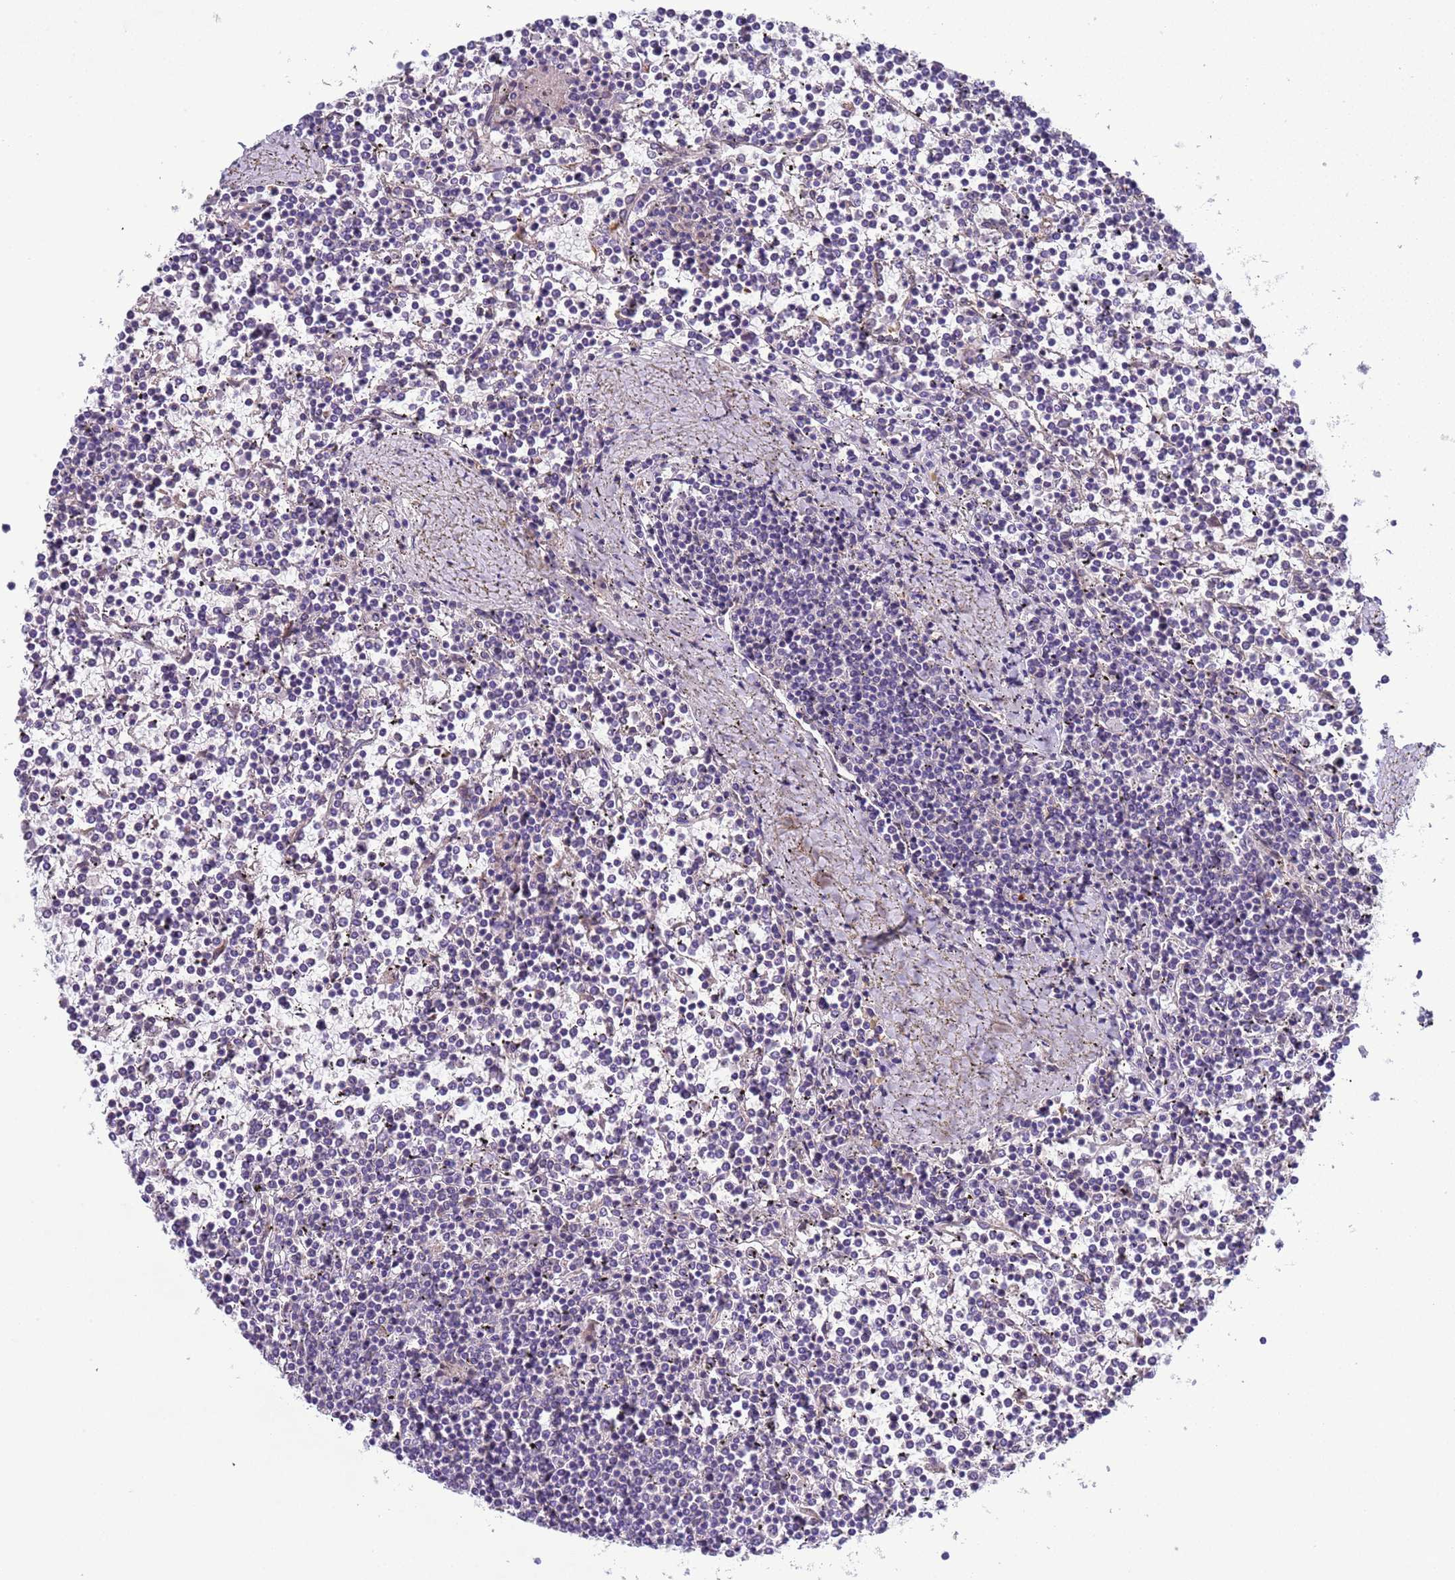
{"staining": {"intensity": "negative", "quantity": "none", "location": "none"}, "tissue": "lymphoma", "cell_type": "Tumor cells", "image_type": "cancer", "snomed": [{"axis": "morphology", "description": "Malignant lymphoma, non-Hodgkin's type, Low grade"}, {"axis": "topography", "description": "Spleen"}], "caption": "Immunohistochemistry (IHC) micrograph of neoplastic tissue: lymphoma stained with DAB (3,3'-diaminobenzidine) reveals no significant protein expression in tumor cells. Nuclei are stained in blue.", "gene": "TRMT10A", "patient": {"sex": "female", "age": 19}}